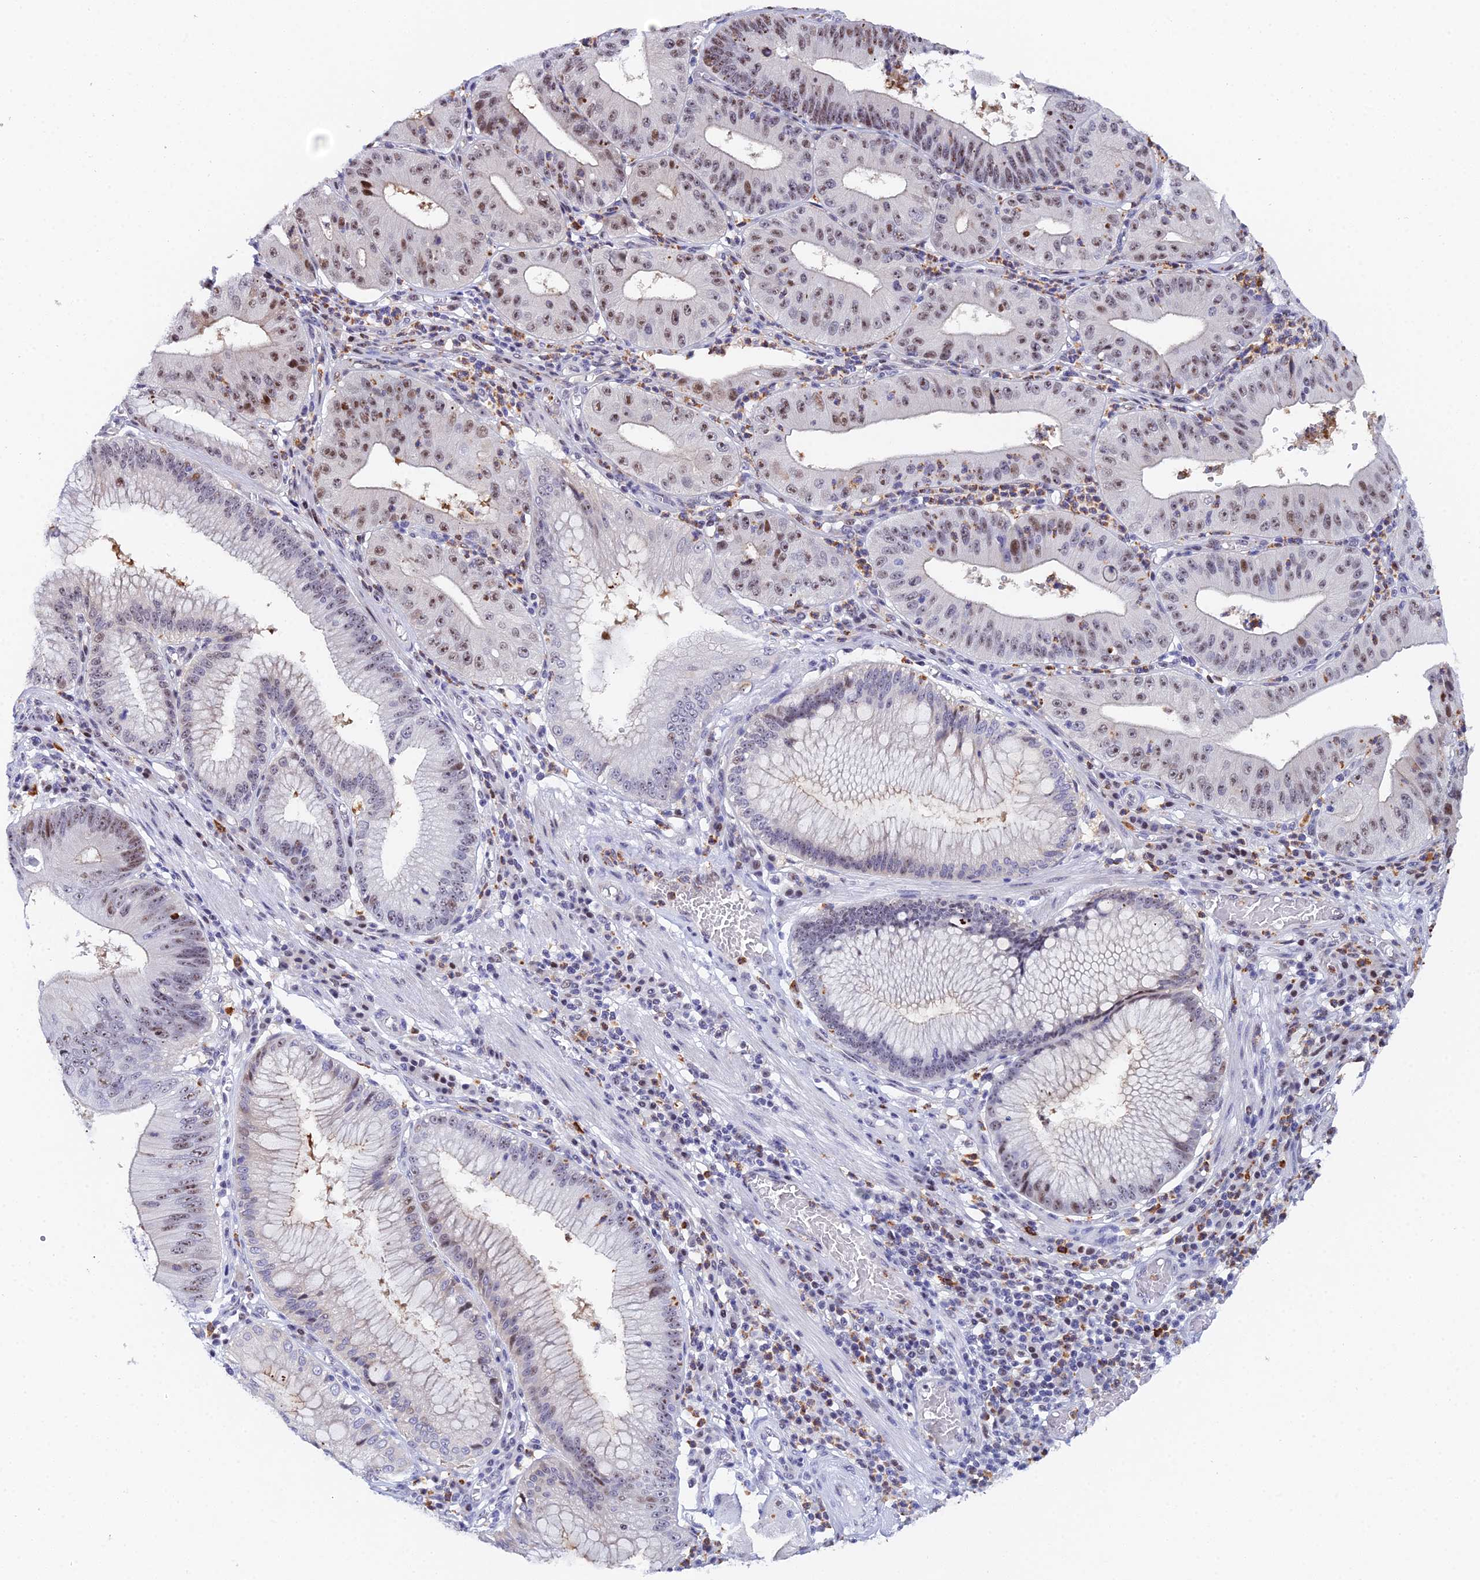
{"staining": {"intensity": "moderate", "quantity": "25%-75%", "location": "nuclear"}, "tissue": "stomach cancer", "cell_type": "Tumor cells", "image_type": "cancer", "snomed": [{"axis": "morphology", "description": "Adenocarcinoma, NOS"}, {"axis": "topography", "description": "Stomach"}], "caption": "Immunohistochemical staining of human stomach adenocarcinoma reveals moderate nuclear protein positivity in approximately 25%-75% of tumor cells.", "gene": "TIFA", "patient": {"sex": "male", "age": 59}}